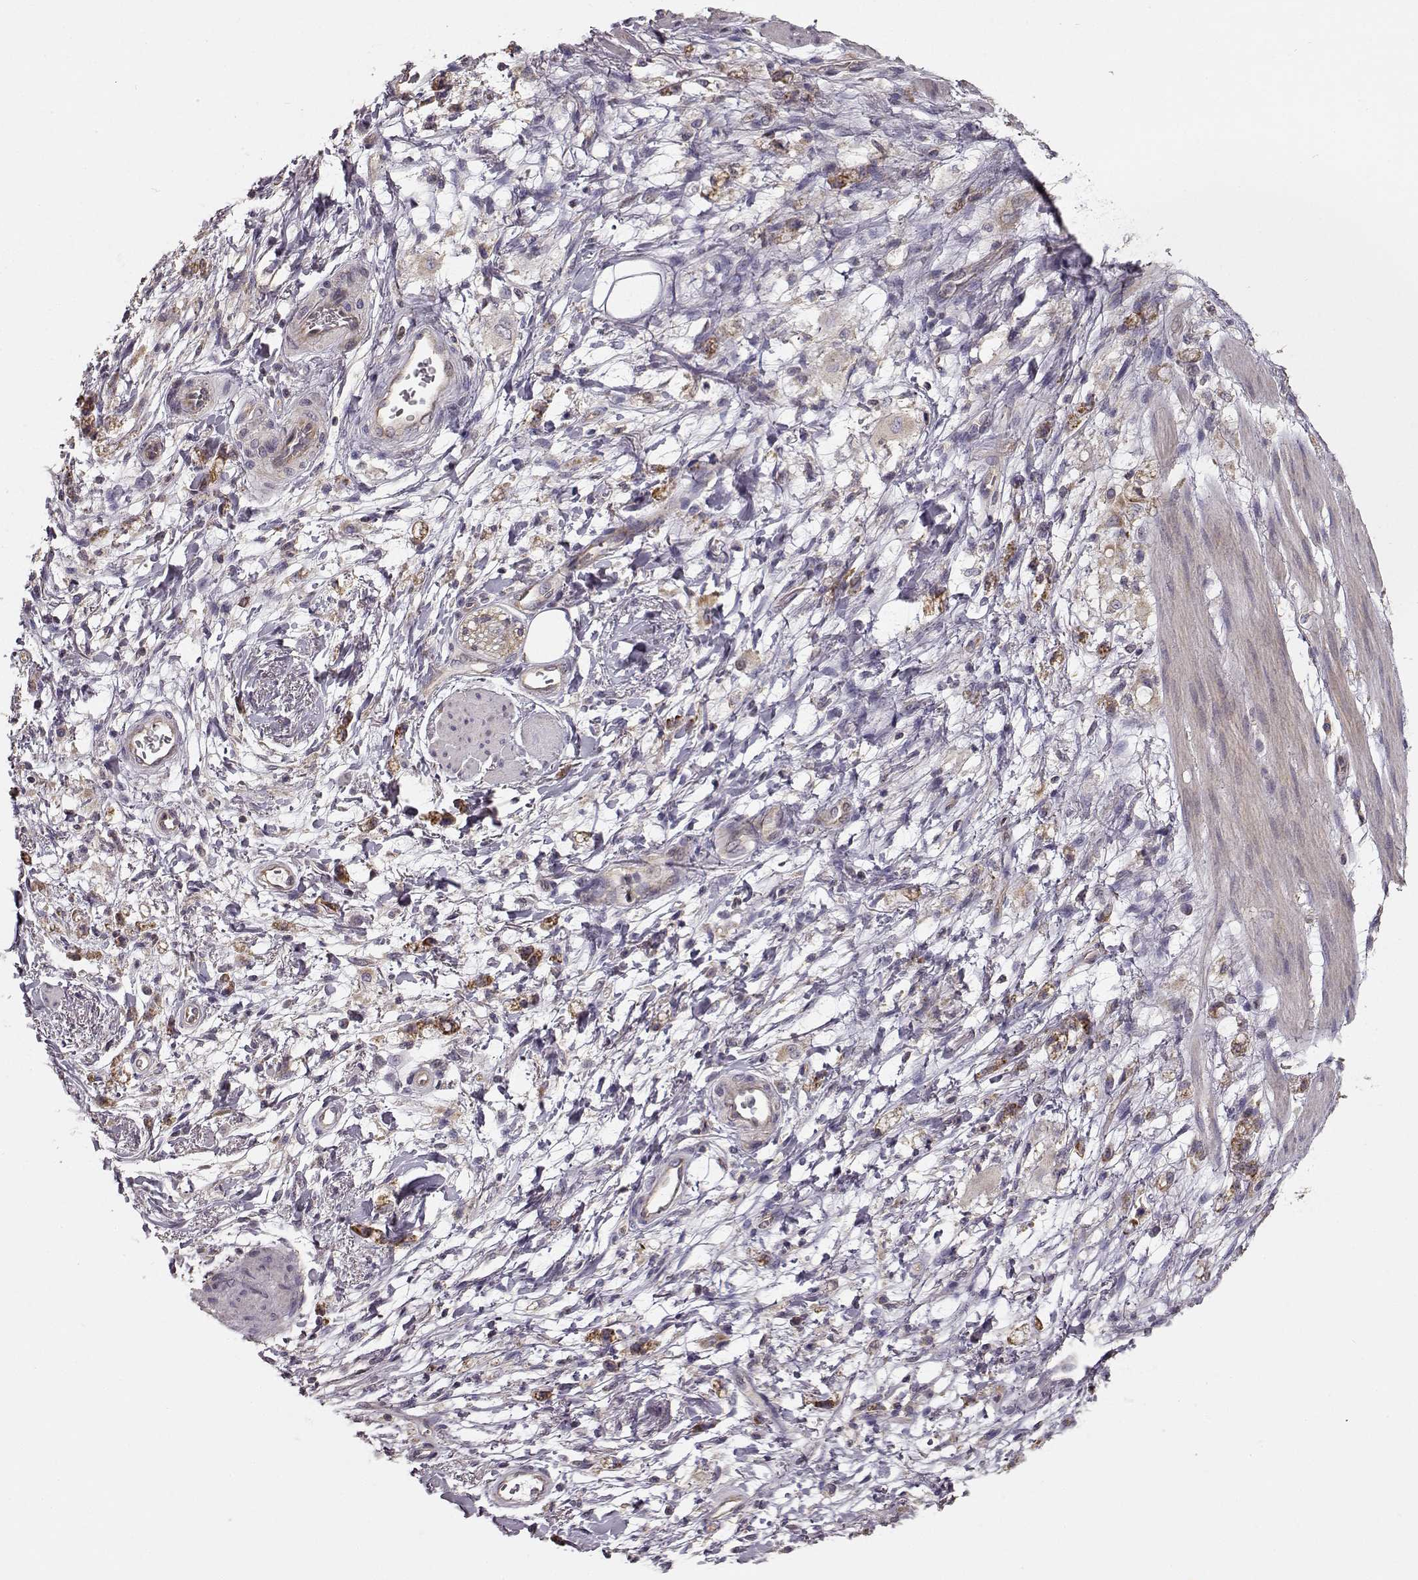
{"staining": {"intensity": "negative", "quantity": "none", "location": "none"}, "tissue": "stomach cancer", "cell_type": "Tumor cells", "image_type": "cancer", "snomed": [{"axis": "morphology", "description": "Adenocarcinoma, NOS"}, {"axis": "topography", "description": "Stomach"}], "caption": "This is an immunohistochemistry photomicrograph of human stomach cancer. There is no expression in tumor cells.", "gene": "ERBB3", "patient": {"sex": "female", "age": 60}}